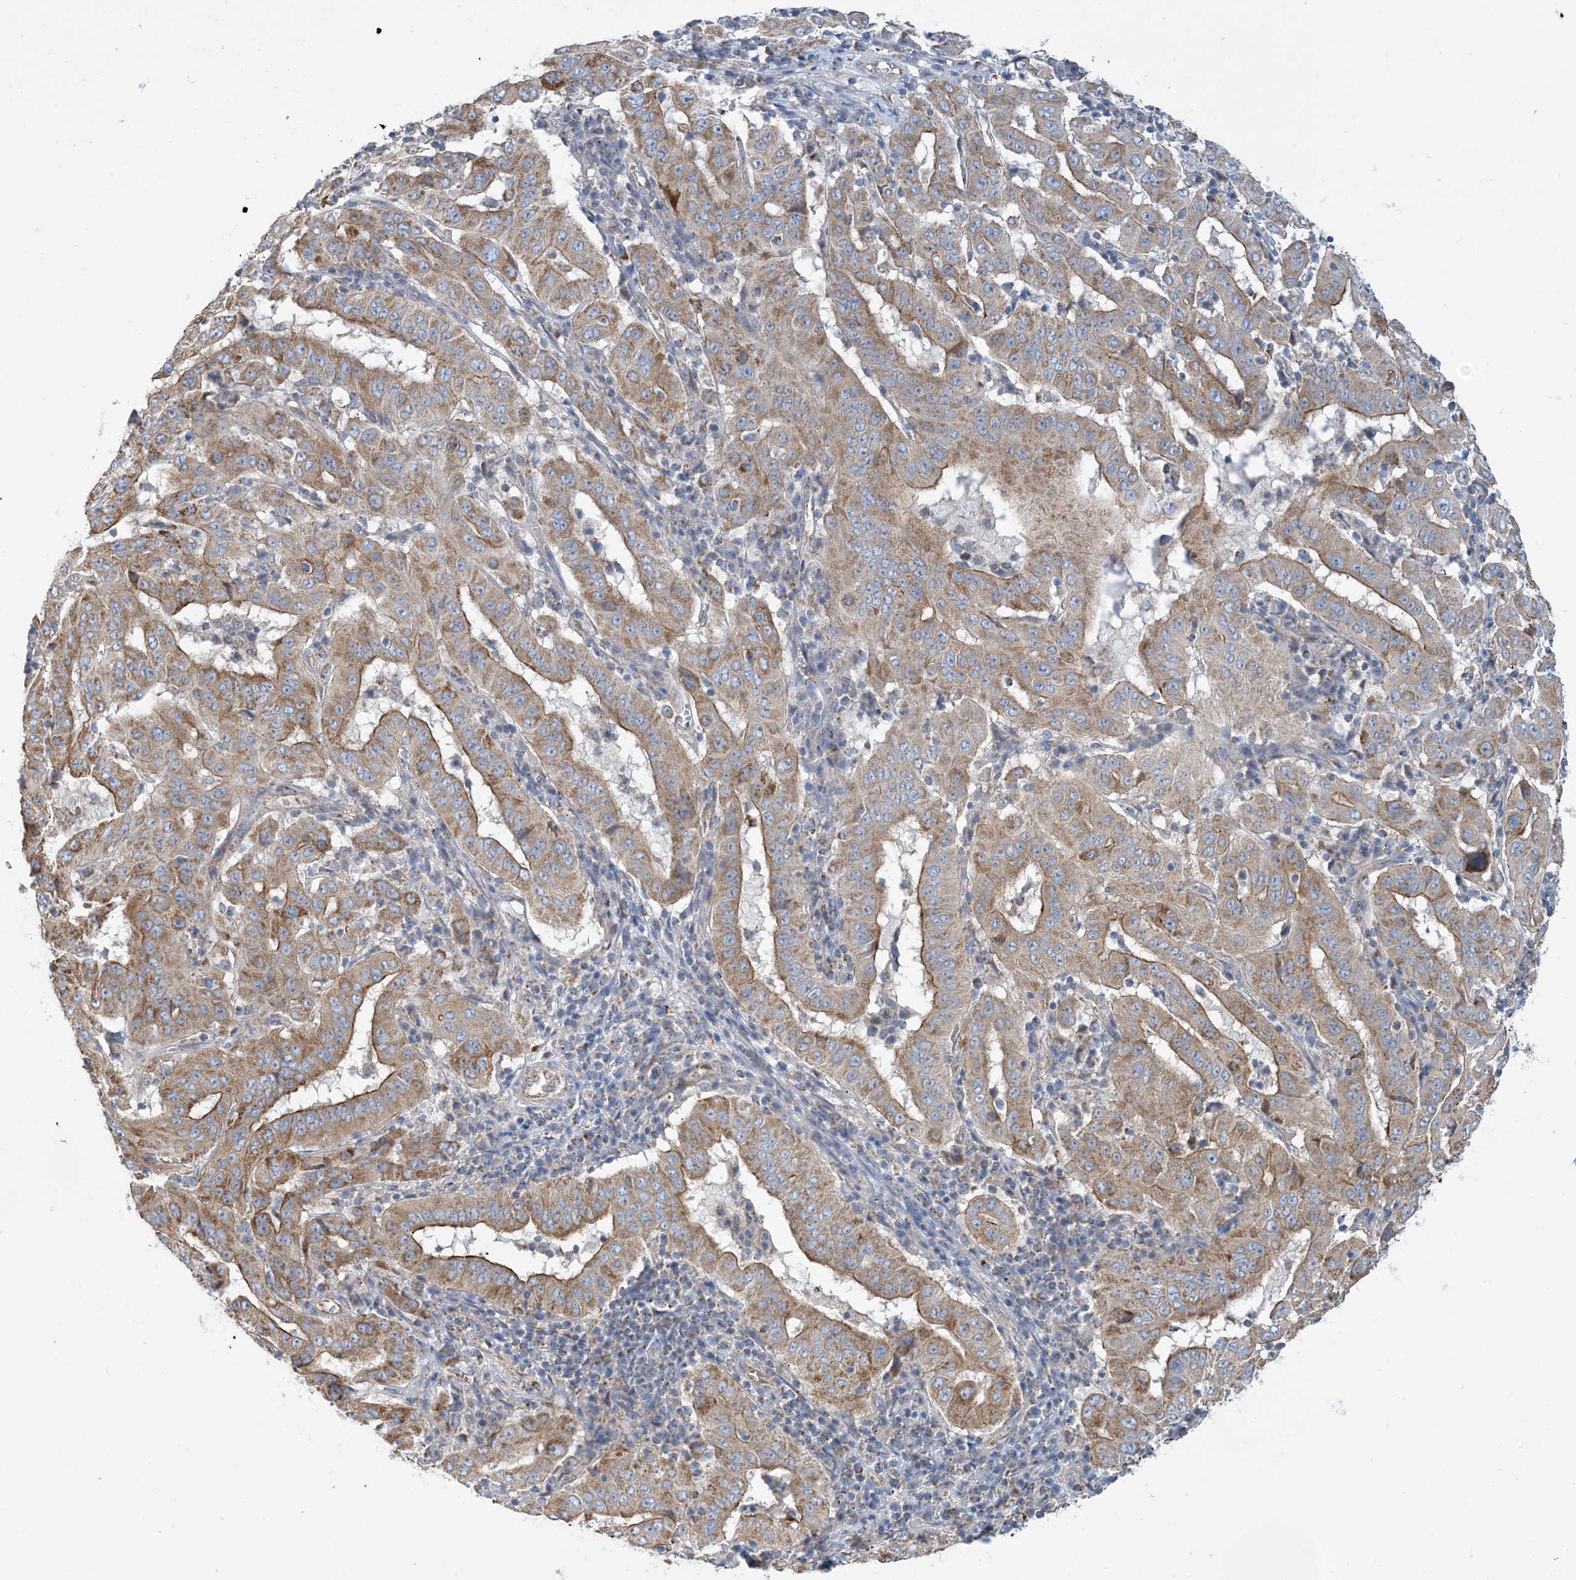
{"staining": {"intensity": "moderate", "quantity": ">75%", "location": "cytoplasmic/membranous"}, "tissue": "pancreatic cancer", "cell_type": "Tumor cells", "image_type": "cancer", "snomed": [{"axis": "morphology", "description": "Adenocarcinoma, NOS"}, {"axis": "topography", "description": "Pancreas"}], "caption": "This is a photomicrograph of immunohistochemistry staining of pancreatic cancer, which shows moderate expression in the cytoplasmic/membranous of tumor cells.", "gene": "PHOSPHO2", "patient": {"sex": "male", "age": 63}}